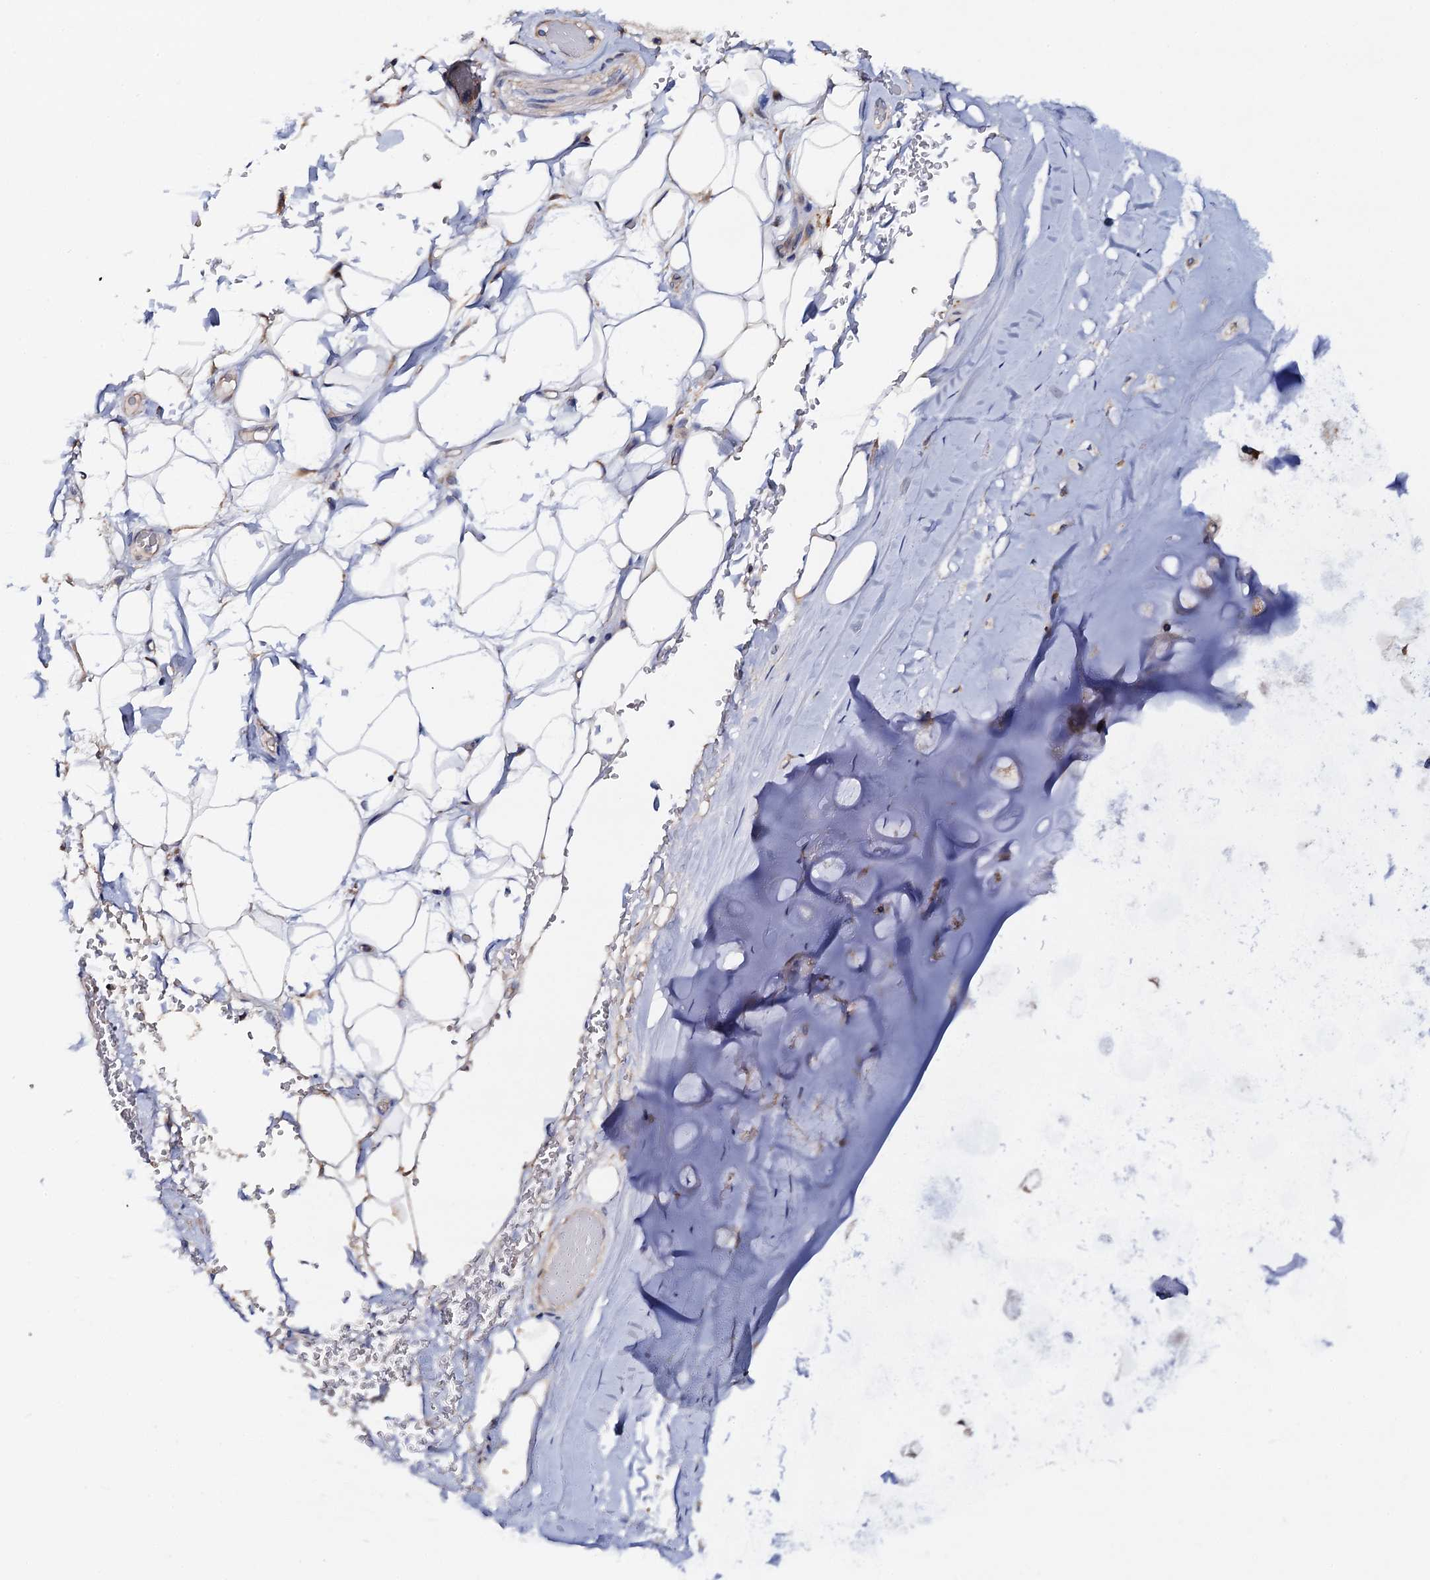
{"staining": {"intensity": "negative", "quantity": "none", "location": "none"}, "tissue": "adipose tissue", "cell_type": "Adipocytes", "image_type": "normal", "snomed": [{"axis": "morphology", "description": "Normal tissue, NOS"}, {"axis": "topography", "description": "Bronchus"}], "caption": "DAB (3,3'-diaminobenzidine) immunohistochemical staining of unremarkable adipose tissue reveals no significant staining in adipocytes.", "gene": "MRPL48", "patient": {"sex": "male", "age": 66}}